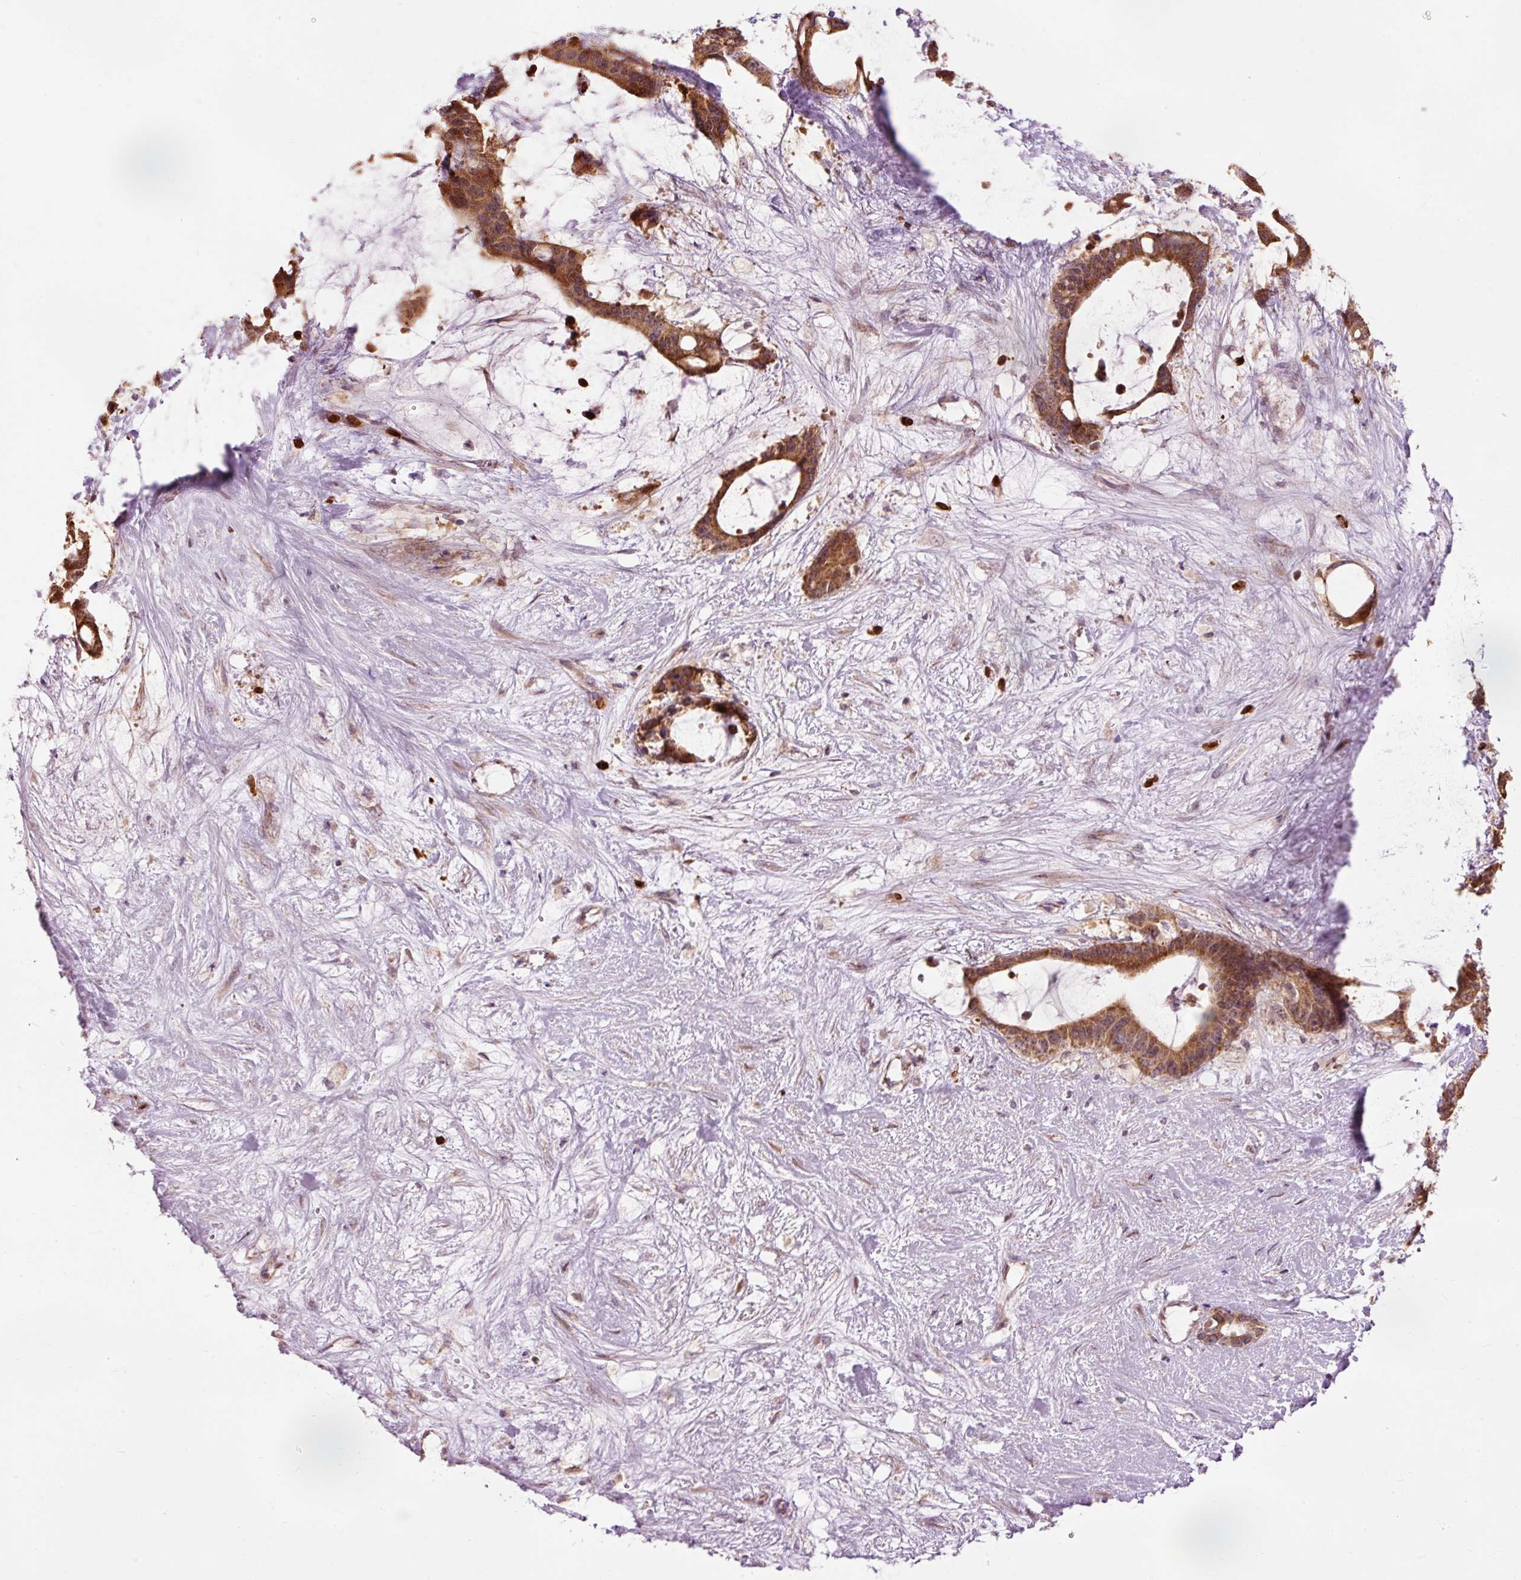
{"staining": {"intensity": "strong", "quantity": ">75%", "location": "cytoplasmic/membranous"}, "tissue": "liver cancer", "cell_type": "Tumor cells", "image_type": "cancer", "snomed": [{"axis": "morphology", "description": "Normal tissue, NOS"}, {"axis": "morphology", "description": "Cholangiocarcinoma"}, {"axis": "topography", "description": "Liver"}, {"axis": "topography", "description": "Peripheral nerve tissue"}], "caption": "This photomicrograph demonstrates immunohistochemistry staining of liver cholangiocarcinoma, with high strong cytoplasmic/membranous positivity in about >75% of tumor cells.", "gene": "PRDX5", "patient": {"sex": "female", "age": 73}}